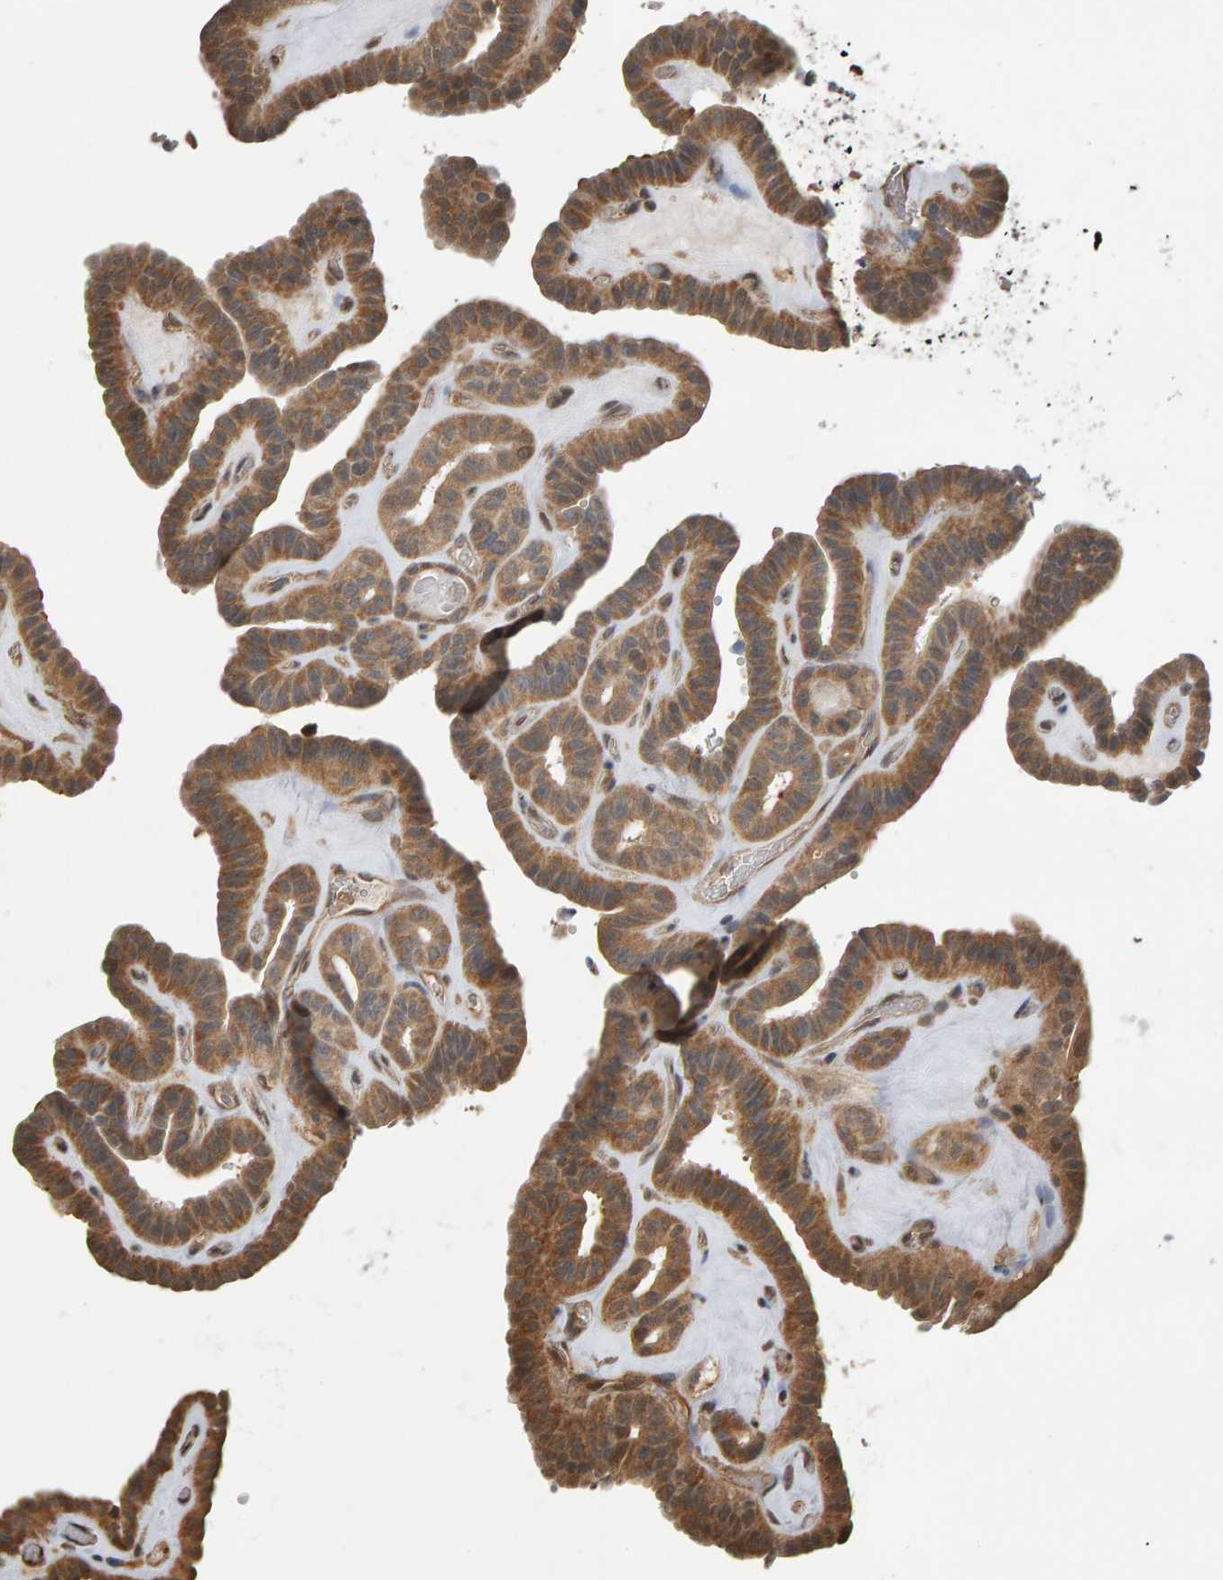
{"staining": {"intensity": "moderate", "quantity": ">75%", "location": "cytoplasmic/membranous"}, "tissue": "thyroid cancer", "cell_type": "Tumor cells", "image_type": "cancer", "snomed": [{"axis": "morphology", "description": "Papillary adenocarcinoma, NOS"}, {"axis": "topography", "description": "Thyroid gland"}], "caption": "Thyroid cancer (papillary adenocarcinoma) was stained to show a protein in brown. There is medium levels of moderate cytoplasmic/membranous expression in about >75% of tumor cells.", "gene": "COASY", "patient": {"sex": "male", "age": 77}}